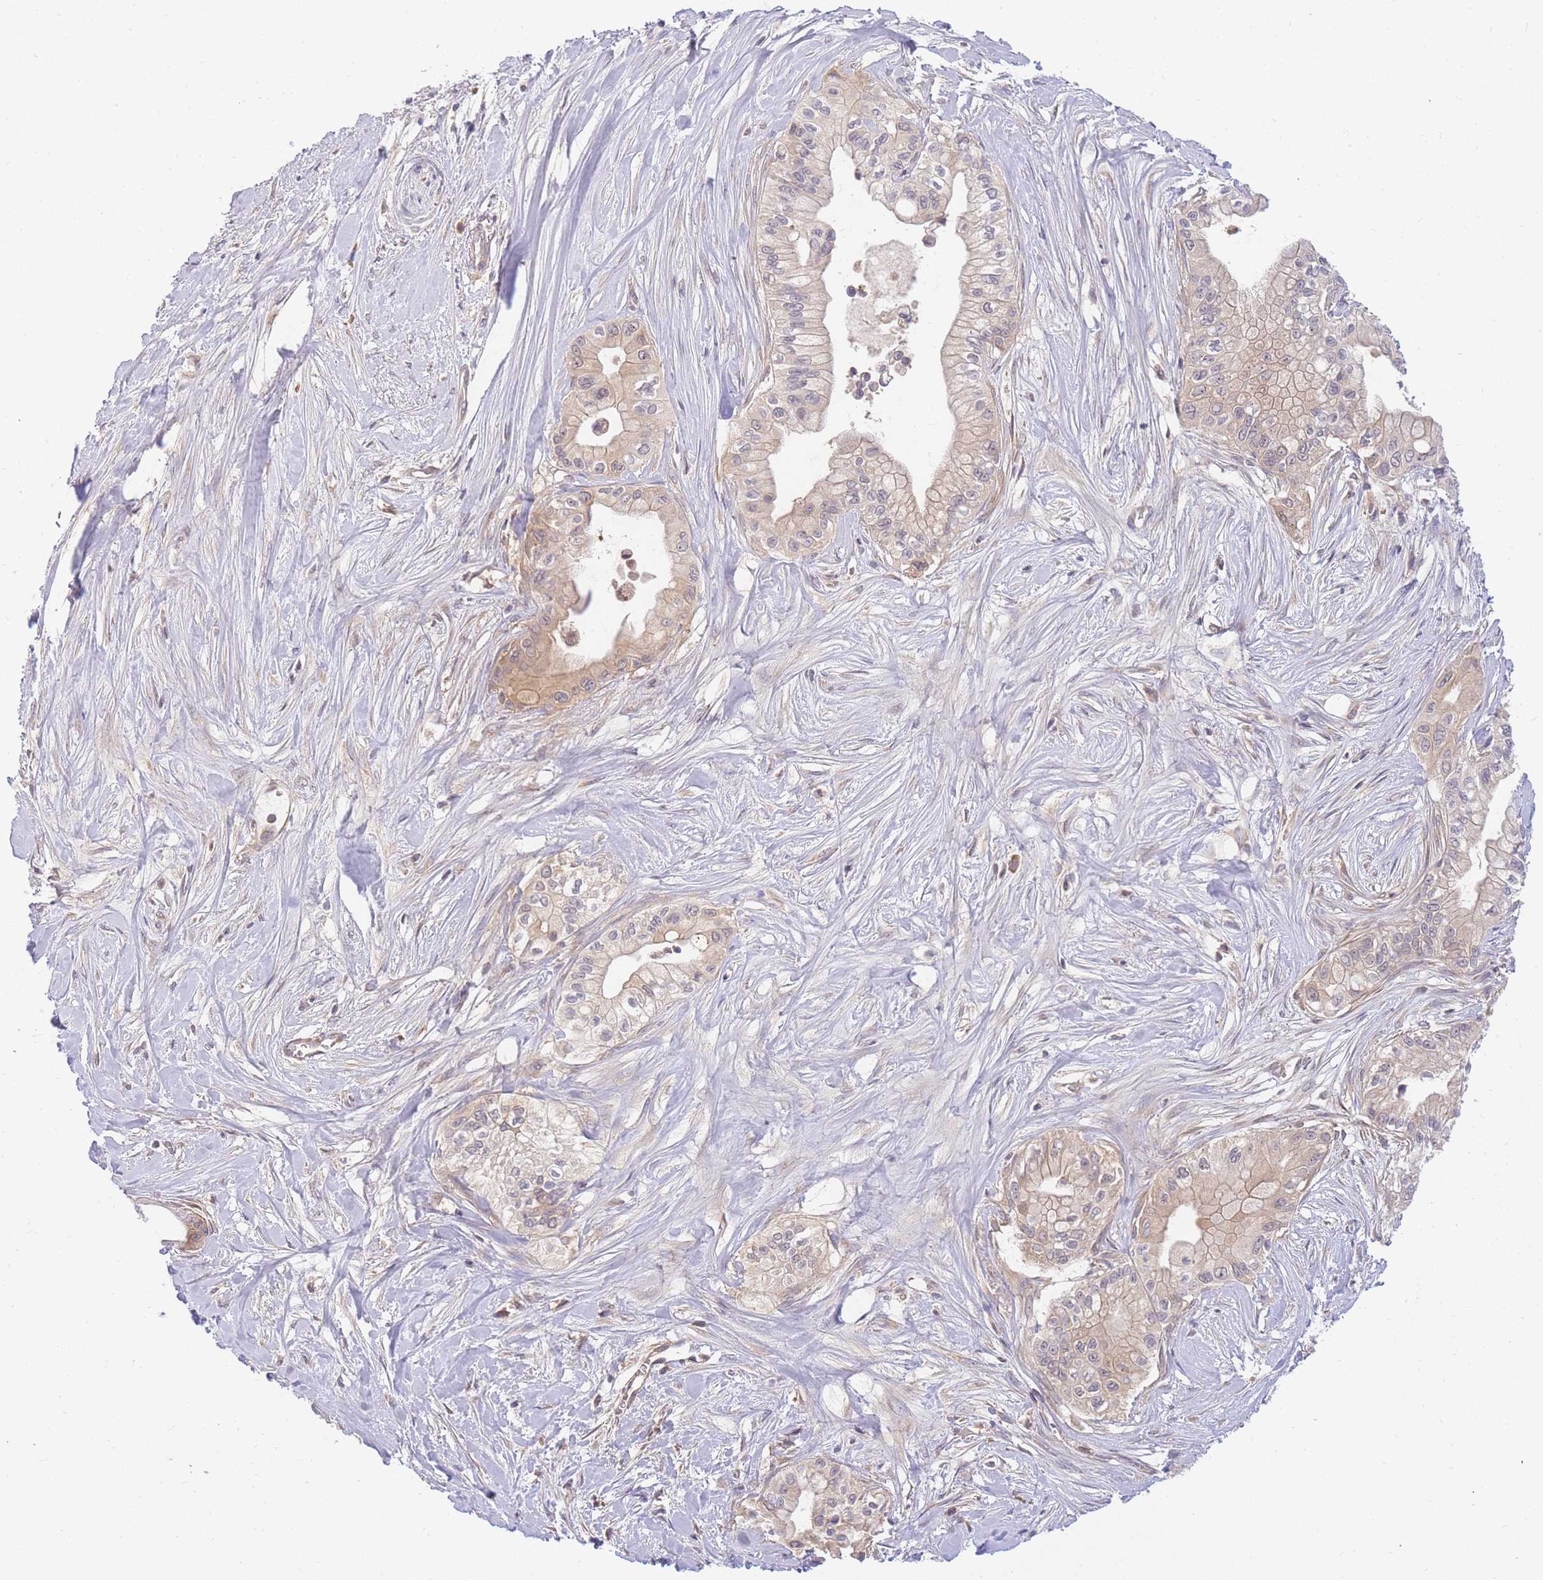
{"staining": {"intensity": "weak", "quantity": "25%-75%", "location": "cytoplasmic/membranous"}, "tissue": "pancreatic cancer", "cell_type": "Tumor cells", "image_type": "cancer", "snomed": [{"axis": "morphology", "description": "Adenocarcinoma, NOS"}, {"axis": "topography", "description": "Pancreas"}], "caption": "A brown stain highlights weak cytoplasmic/membranous positivity of a protein in human adenocarcinoma (pancreatic) tumor cells.", "gene": "ZNF577", "patient": {"sex": "male", "age": 78}}